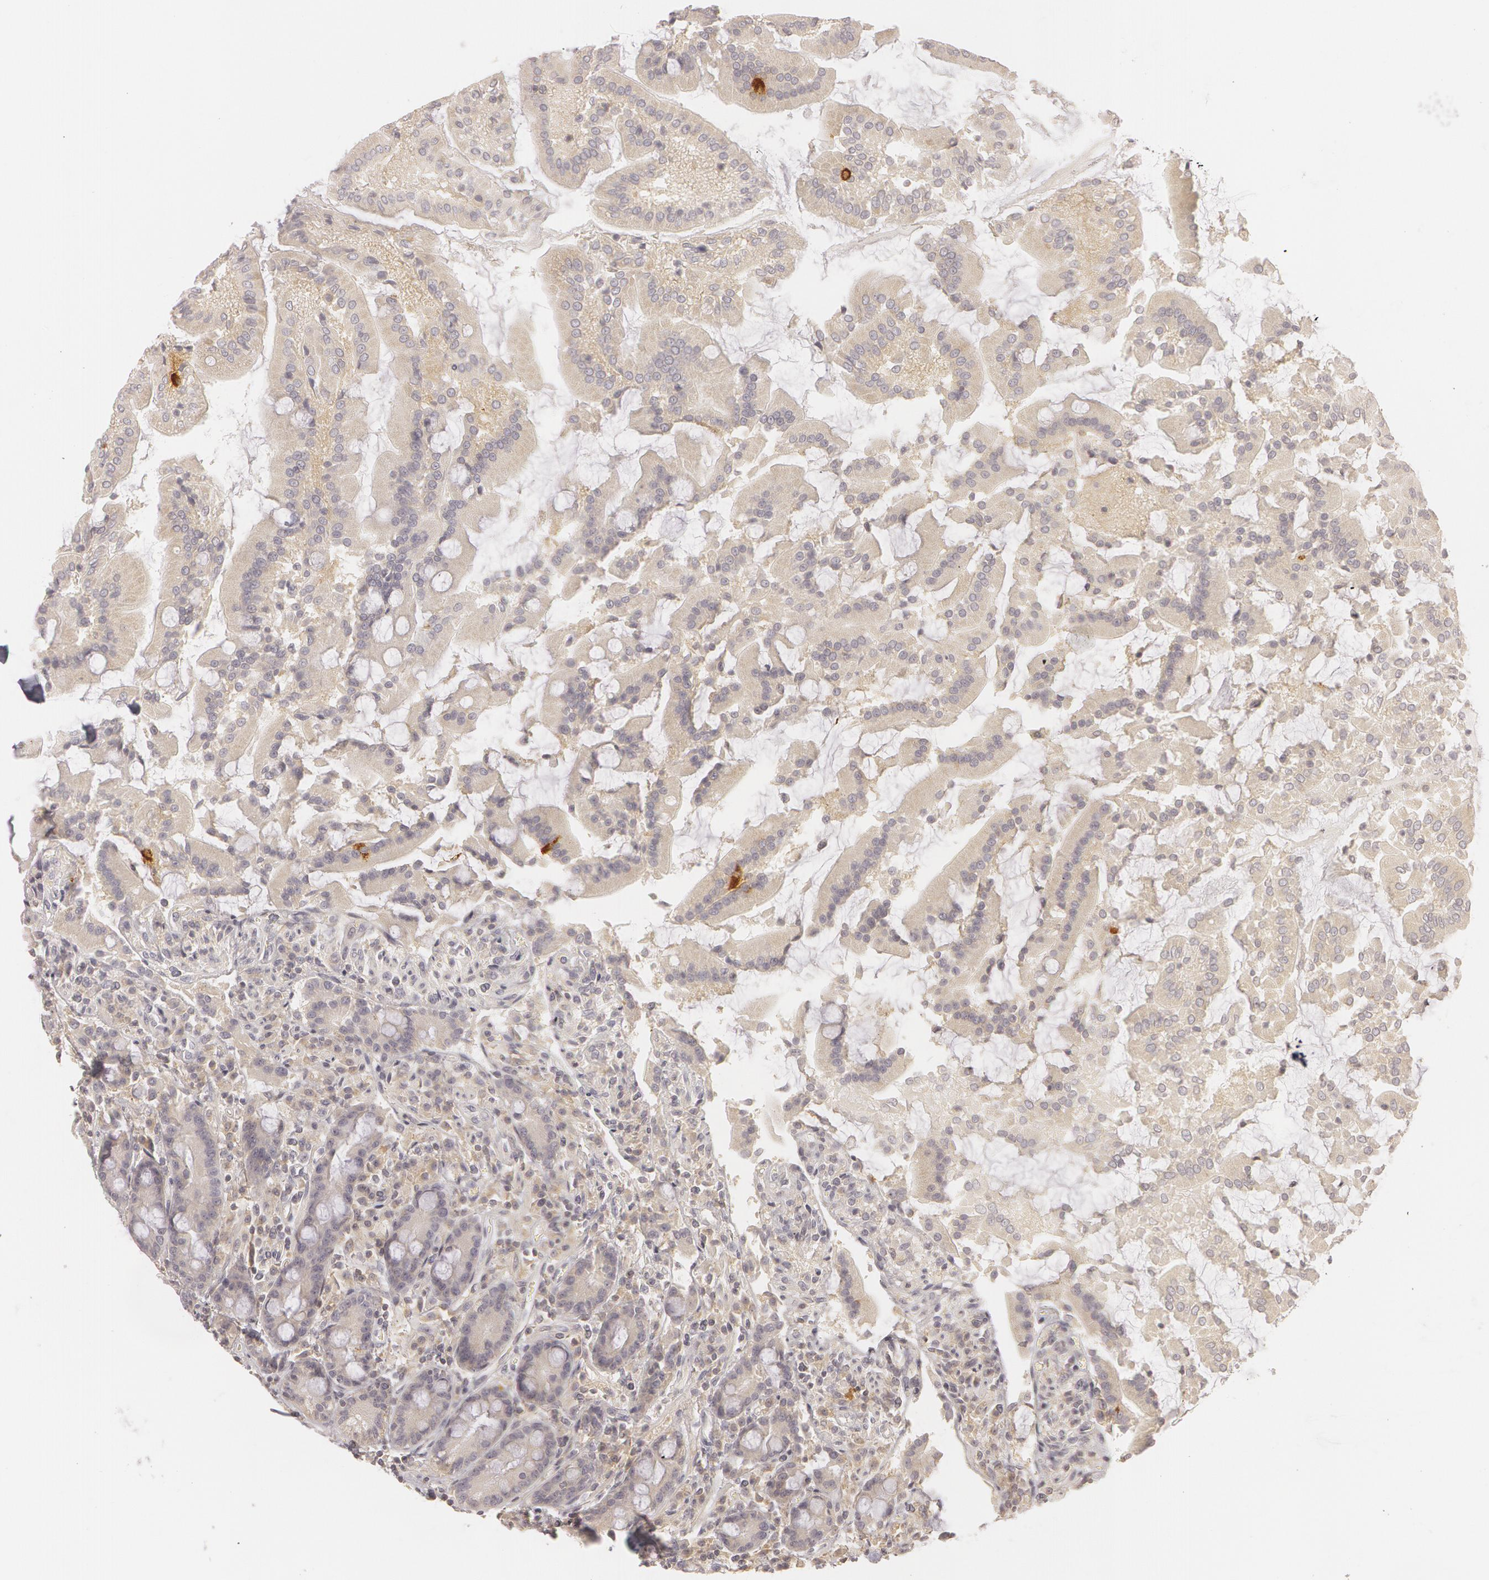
{"staining": {"intensity": "weak", "quantity": "25%-75%", "location": "cytoplasmic/membranous"}, "tissue": "duodenum", "cell_type": "Glandular cells", "image_type": "normal", "snomed": [{"axis": "morphology", "description": "Normal tissue, NOS"}, {"axis": "topography", "description": "Duodenum"}], "caption": "The micrograph reveals immunohistochemical staining of benign duodenum. There is weak cytoplasmic/membranous positivity is identified in approximately 25%-75% of glandular cells.", "gene": "RALGAPA1", "patient": {"sex": "female", "age": 64}}